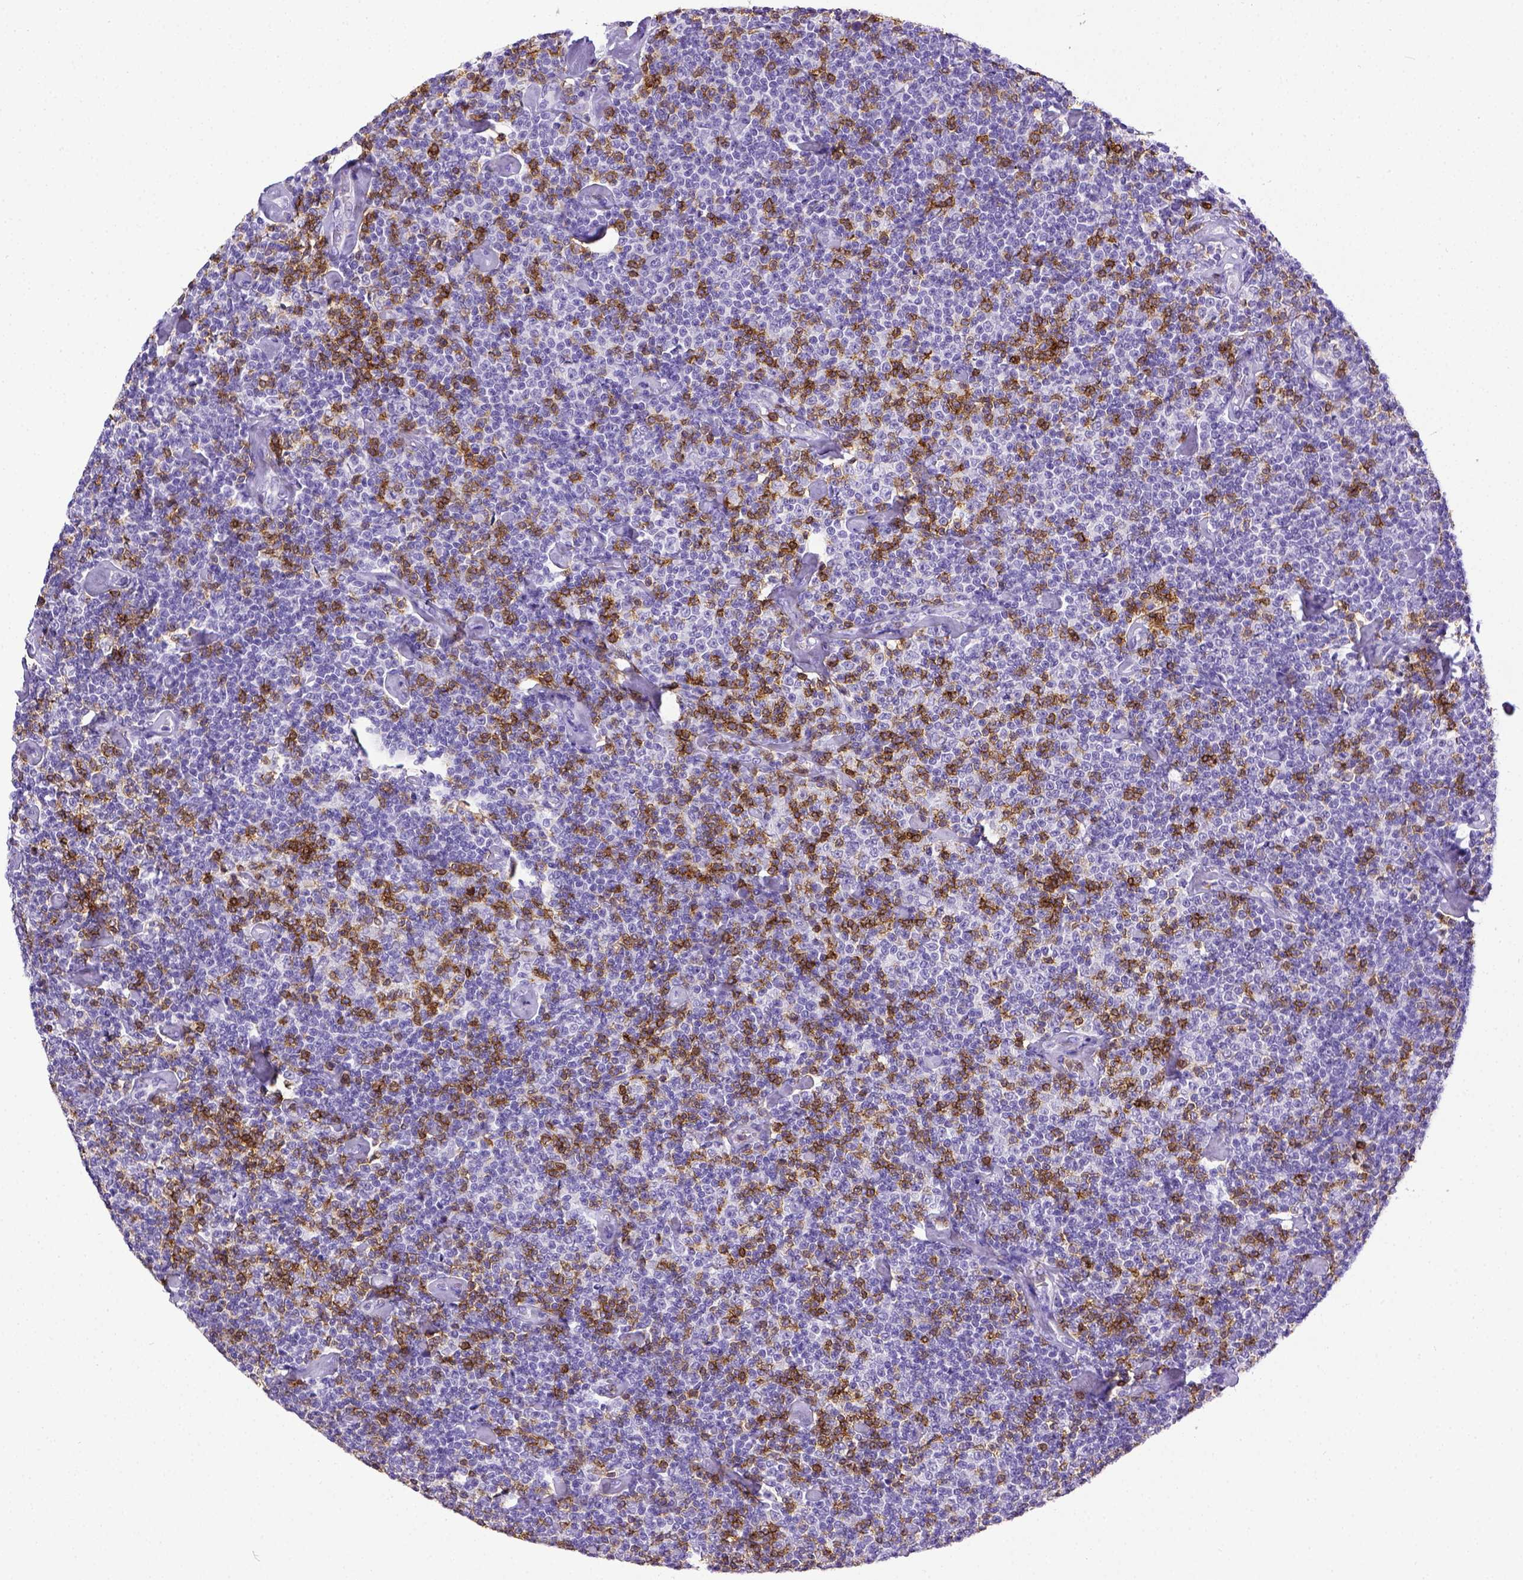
{"staining": {"intensity": "negative", "quantity": "none", "location": "none"}, "tissue": "lymphoma", "cell_type": "Tumor cells", "image_type": "cancer", "snomed": [{"axis": "morphology", "description": "Malignant lymphoma, non-Hodgkin's type, Low grade"}, {"axis": "topography", "description": "Lymph node"}], "caption": "IHC micrograph of neoplastic tissue: human lymphoma stained with DAB (3,3'-diaminobenzidine) displays no significant protein positivity in tumor cells.", "gene": "CD3E", "patient": {"sex": "male", "age": 81}}